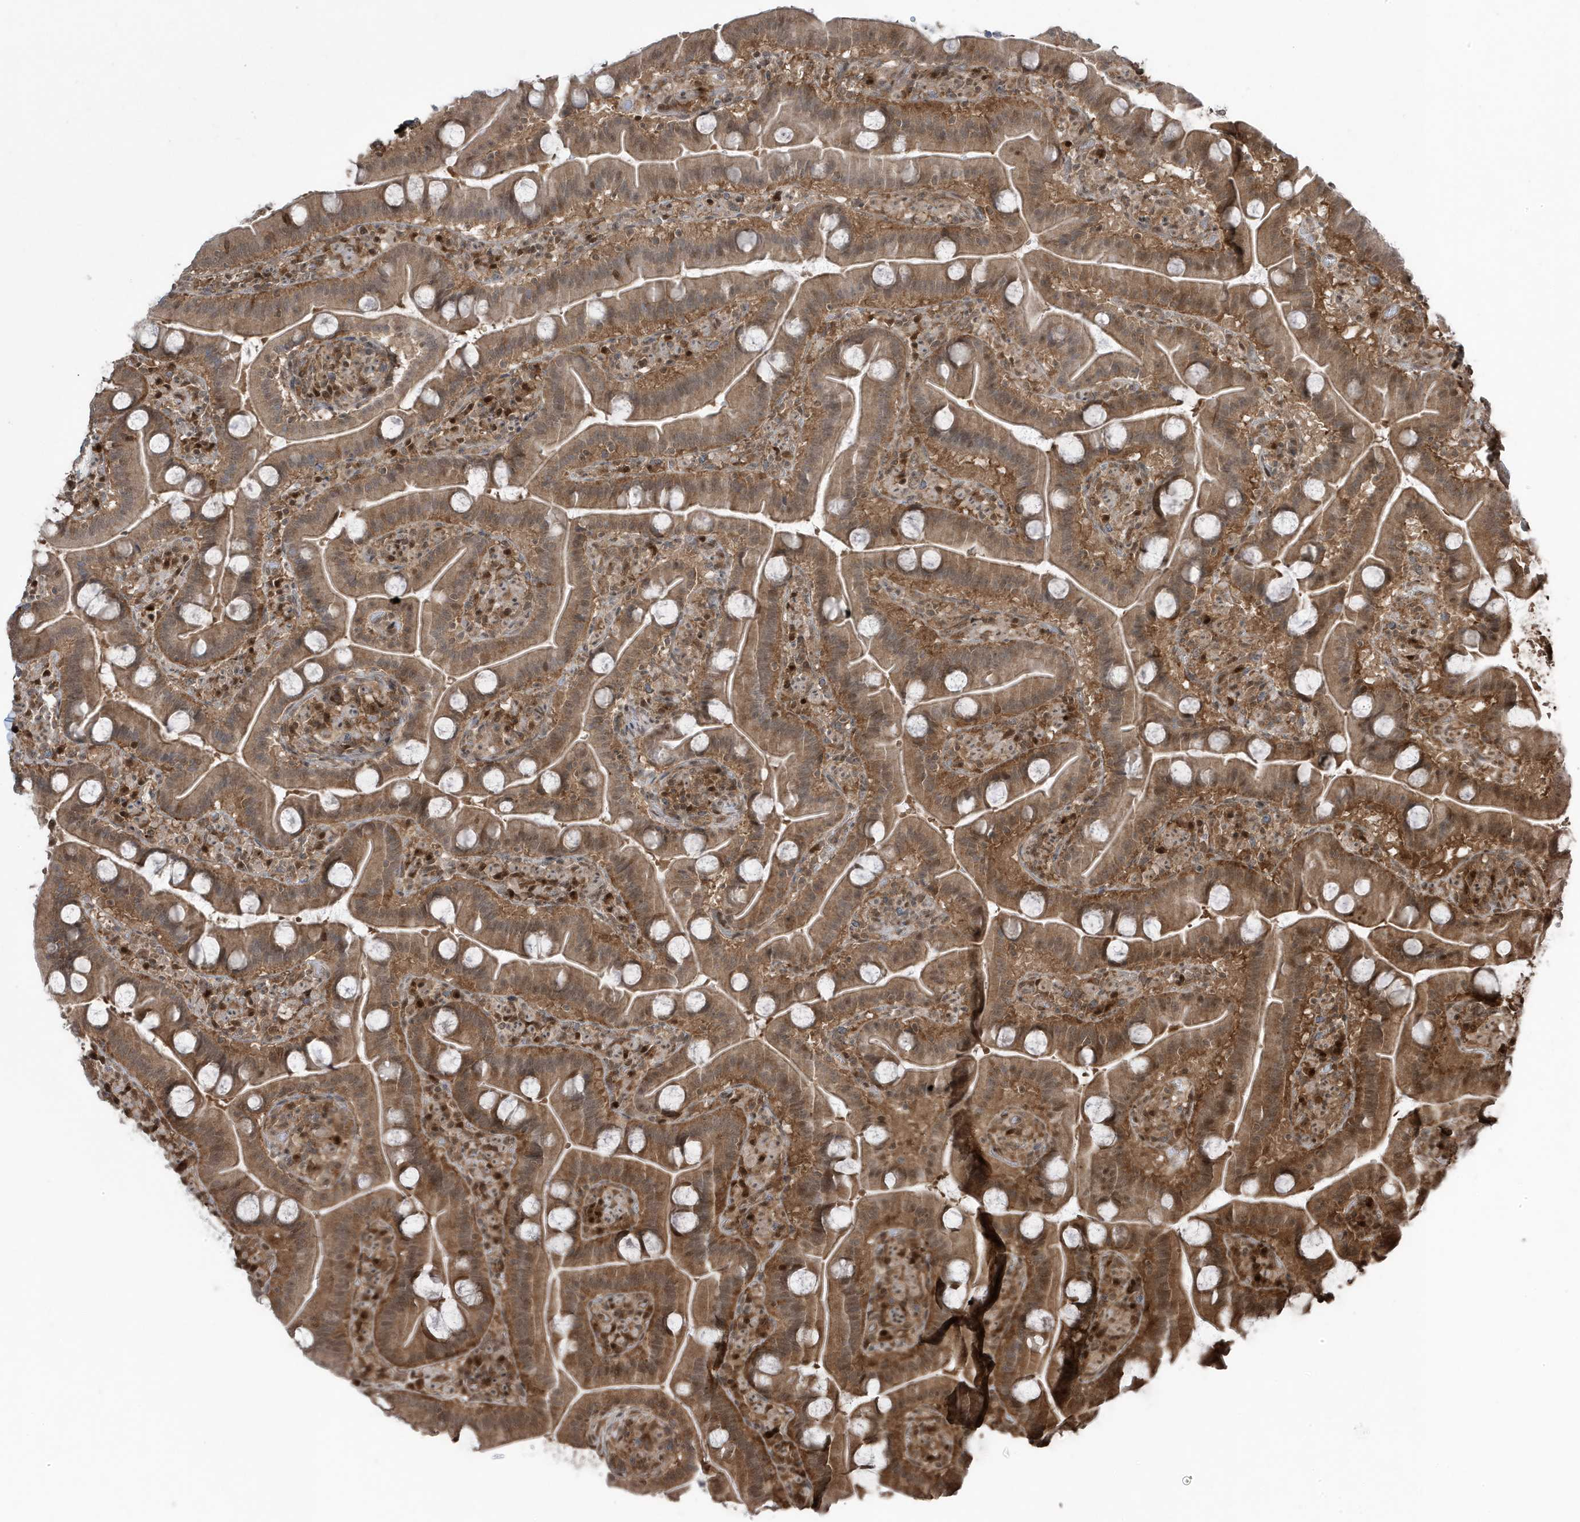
{"staining": {"intensity": "moderate", "quantity": ">75%", "location": "cytoplasmic/membranous"}, "tissue": "duodenum", "cell_type": "Glandular cells", "image_type": "normal", "snomed": [{"axis": "morphology", "description": "Normal tissue, NOS"}, {"axis": "topography", "description": "Duodenum"}], "caption": "IHC histopathology image of unremarkable duodenum stained for a protein (brown), which reveals medium levels of moderate cytoplasmic/membranous expression in about >75% of glandular cells.", "gene": "MAPK1IP1L", "patient": {"sex": "male", "age": 55}}